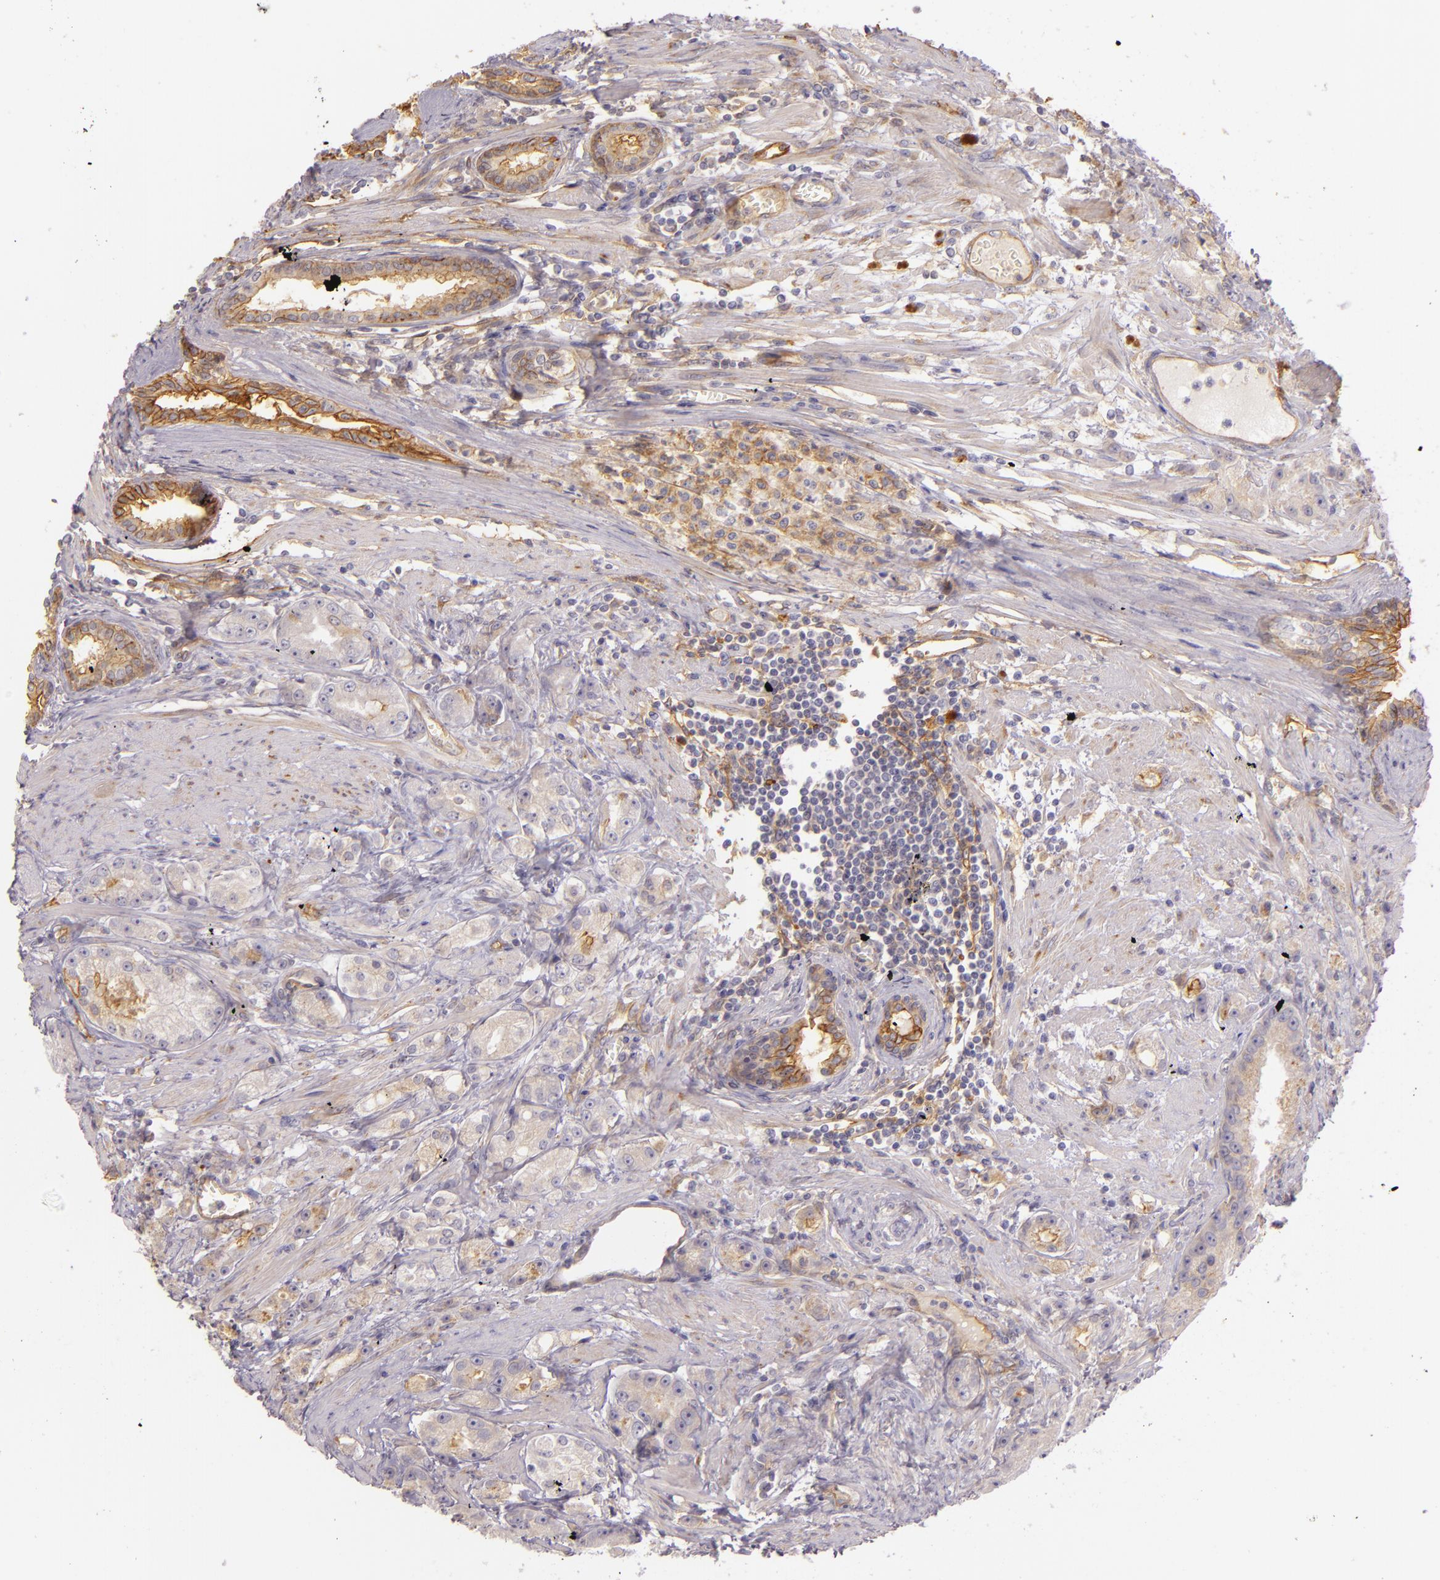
{"staining": {"intensity": "moderate", "quantity": "<25%", "location": "cytoplasmic/membranous"}, "tissue": "prostate cancer", "cell_type": "Tumor cells", "image_type": "cancer", "snomed": [{"axis": "morphology", "description": "Adenocarcinoma, Medium grade"}, {"axis": "topography", "description": "Prostate"}], "caption": "Prostate cancer was stained to show a protein in brown. There is low levels of moderate cytoplasmic/membranous positivity in approximately <25% of tumor cells.", "gene": "CTSF", "patient": {"sex": "male", "age": 72}}